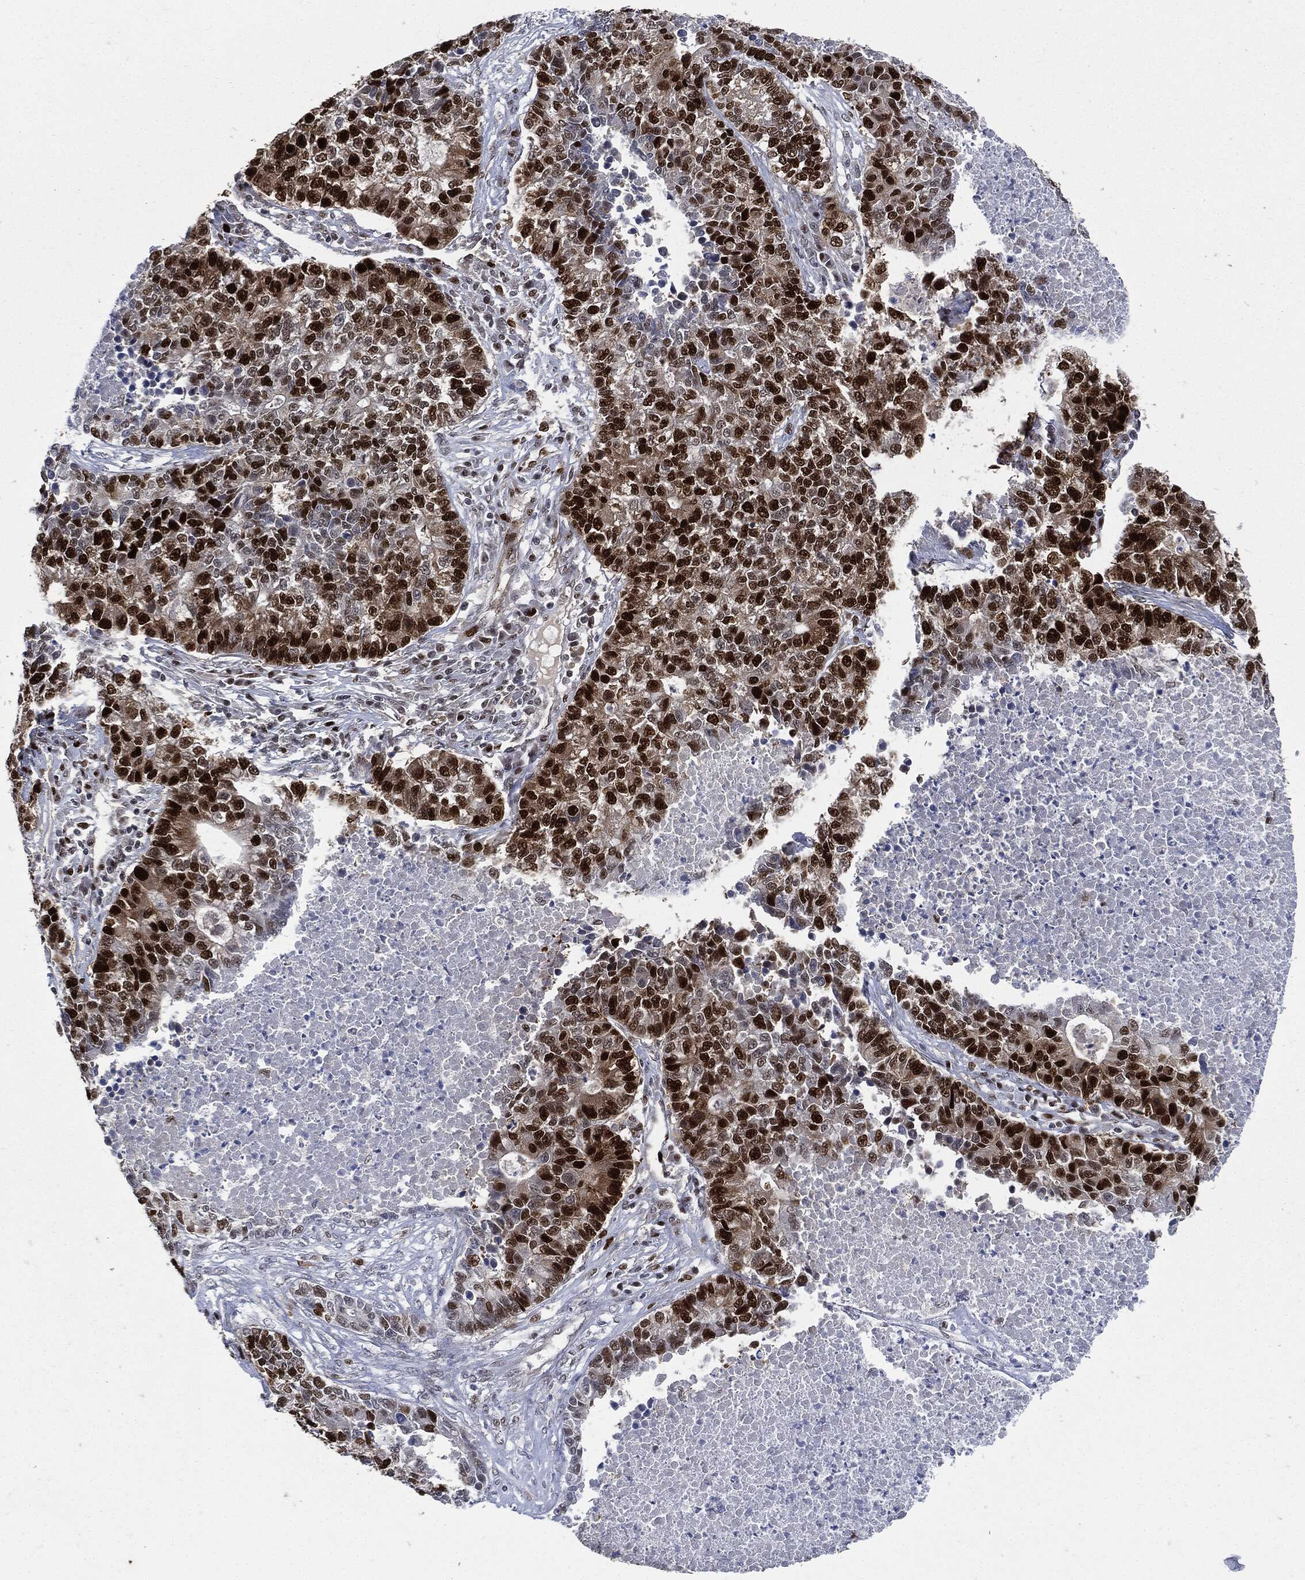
{"staining": {"intensity": "strong", "quantity": ">75%", "location": "nuclear"}, "tissue": "lung cancer", "cell_type": "Tumor cells", "image_type": "cancer", "snomed": [{"axis": "morphology", "description": "Adenocarcinoma, NOS"}, {"axis": "topography", "description": "Lung"}], "caption": "This micrograph shows immunohistochemistry (IHC) staining of human lung cancer (adenocarcinoma), with high strong nuclear positivity in approximately >75% of tumor cells.", "gene": "PCNA", "patient": {"sex": "male", "age": 57}}